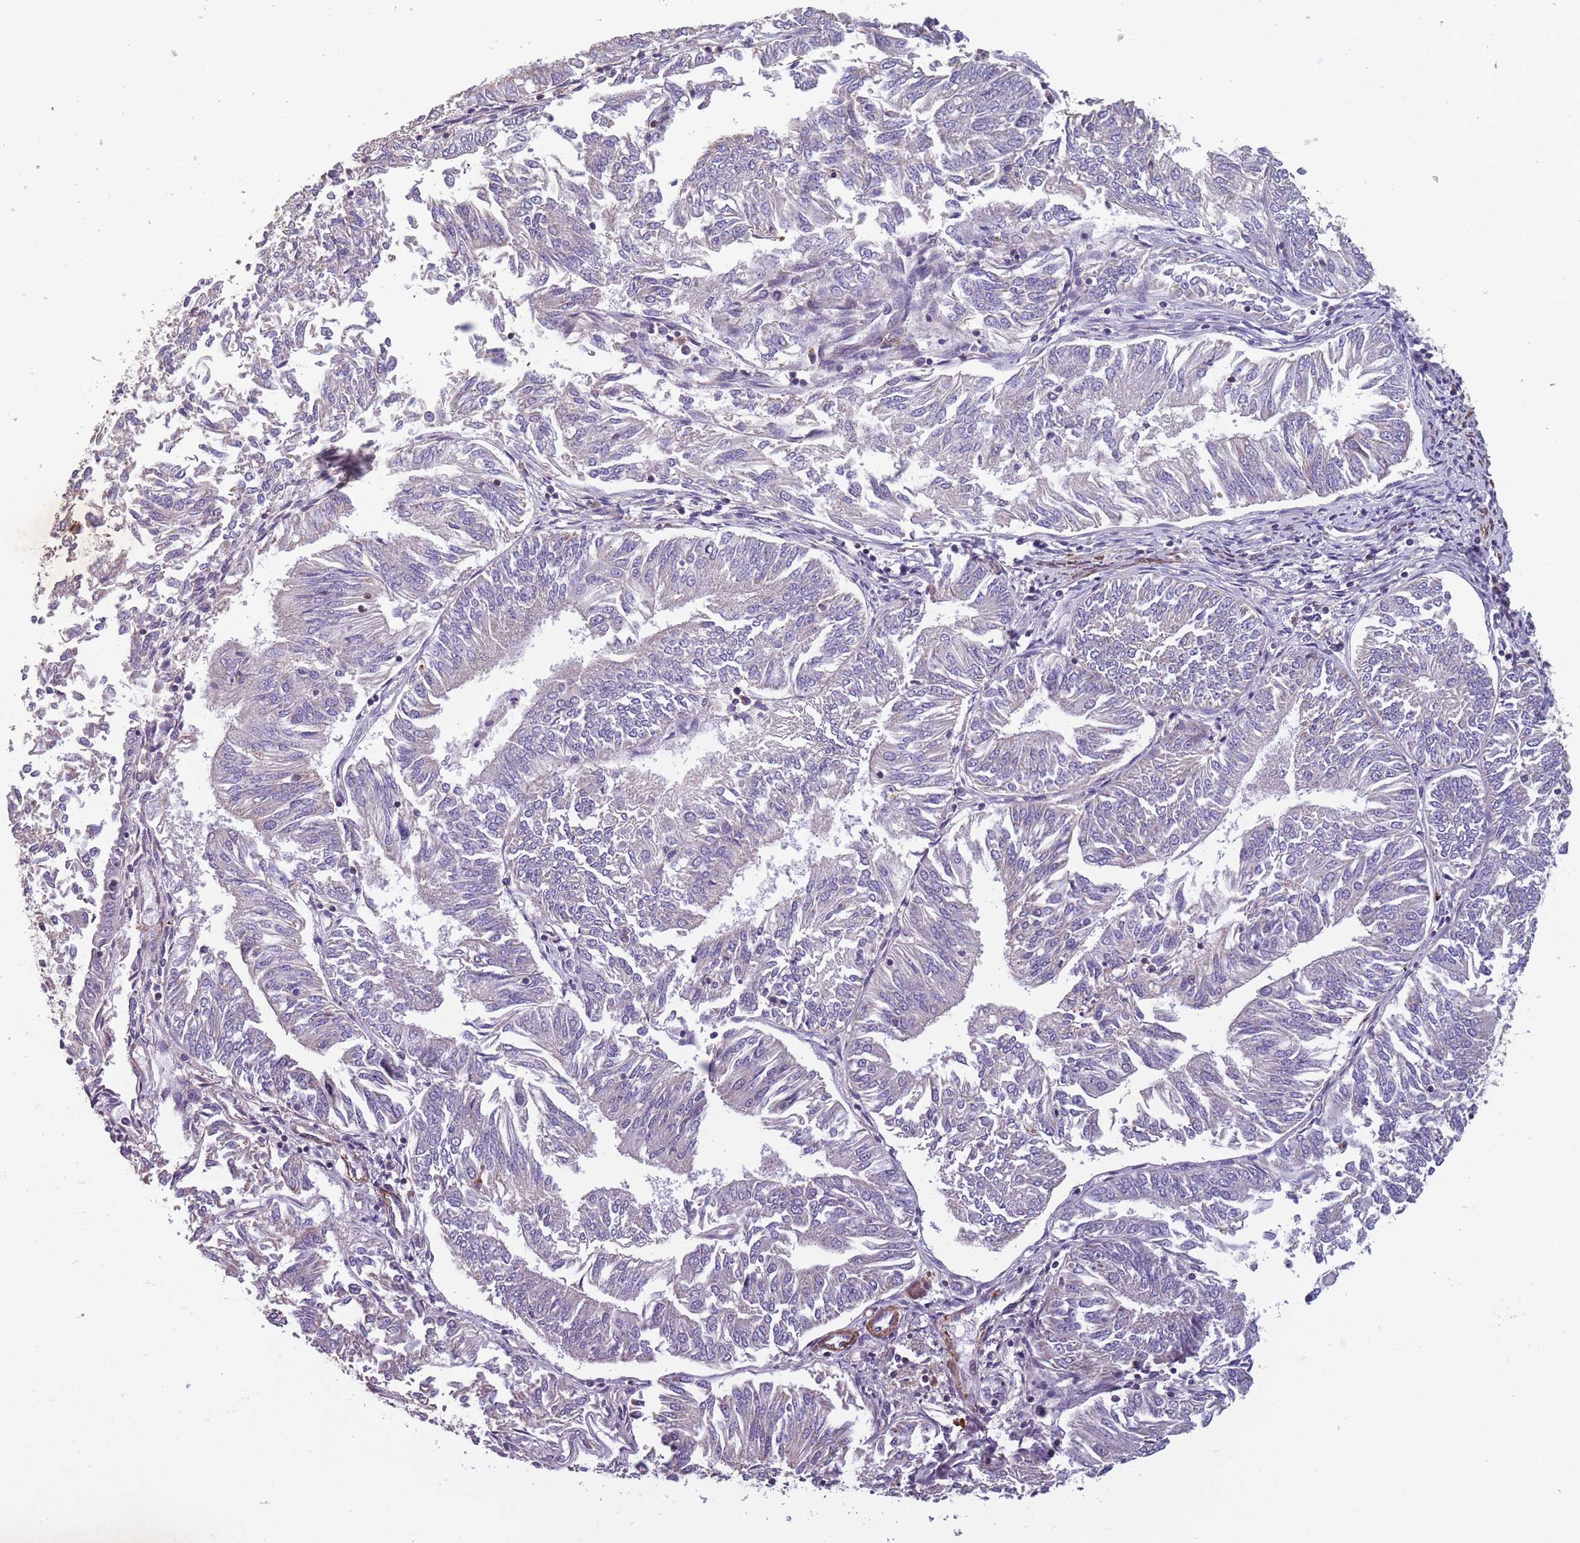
{"staining": {"intensity": "negative", "quantity": "none", "location": "none"}, "tissue": "endometrial cancer", "cell_type": "Tumor cells", "image_type": "cancer", "snomed": [{"axis": "morphology", "description": "Adenocarcinoma, NOS"}, {"axis": "topography", "description": "Endometrium"}], "caption": "Adenocarcinoma (endometrial) stained for a protein using immunohistochemistry exhibits no positivity tumor cells.", "gene": "TOMM40L", "patient": {"sex": "female", "age": 58}}